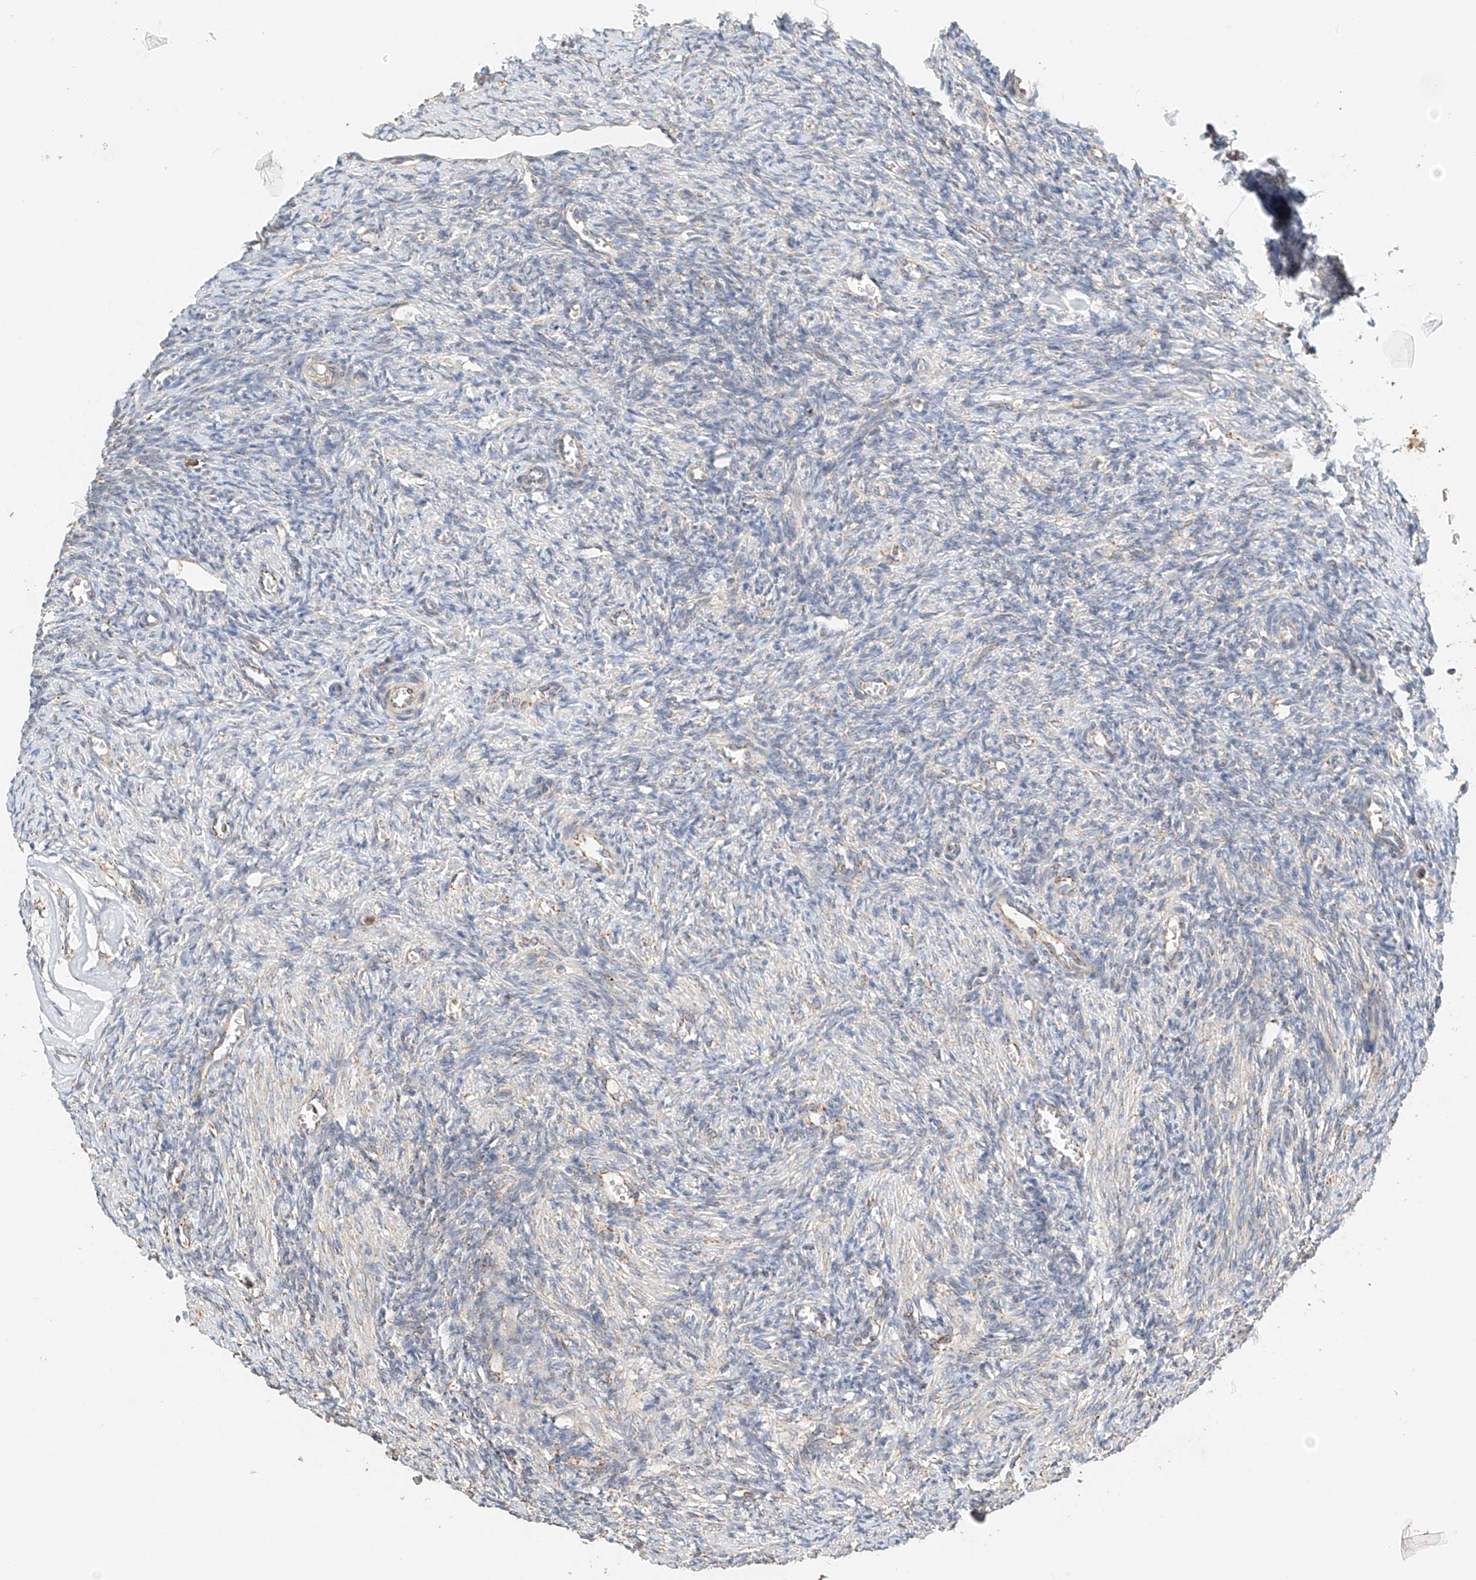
{"staining": {"intensity": "negative", "quantity": "none", "location": "none"}, "tissue": "ovary", "cell_type": "Ovarian stroma cells", "image_type": "normal", "snomed": [{"axis": "morphology", "description": "Normal tissue, NOS"}, {"axis": "topography", "description": "Ovary"}], "caption": "This is a histopathology image of immunohistochemistry staining of unremarkable ovary, which shows no expression in ovarian stroma cells.", "gene": "YIPF7", "patient": {"sex": "female", "age": 27}}